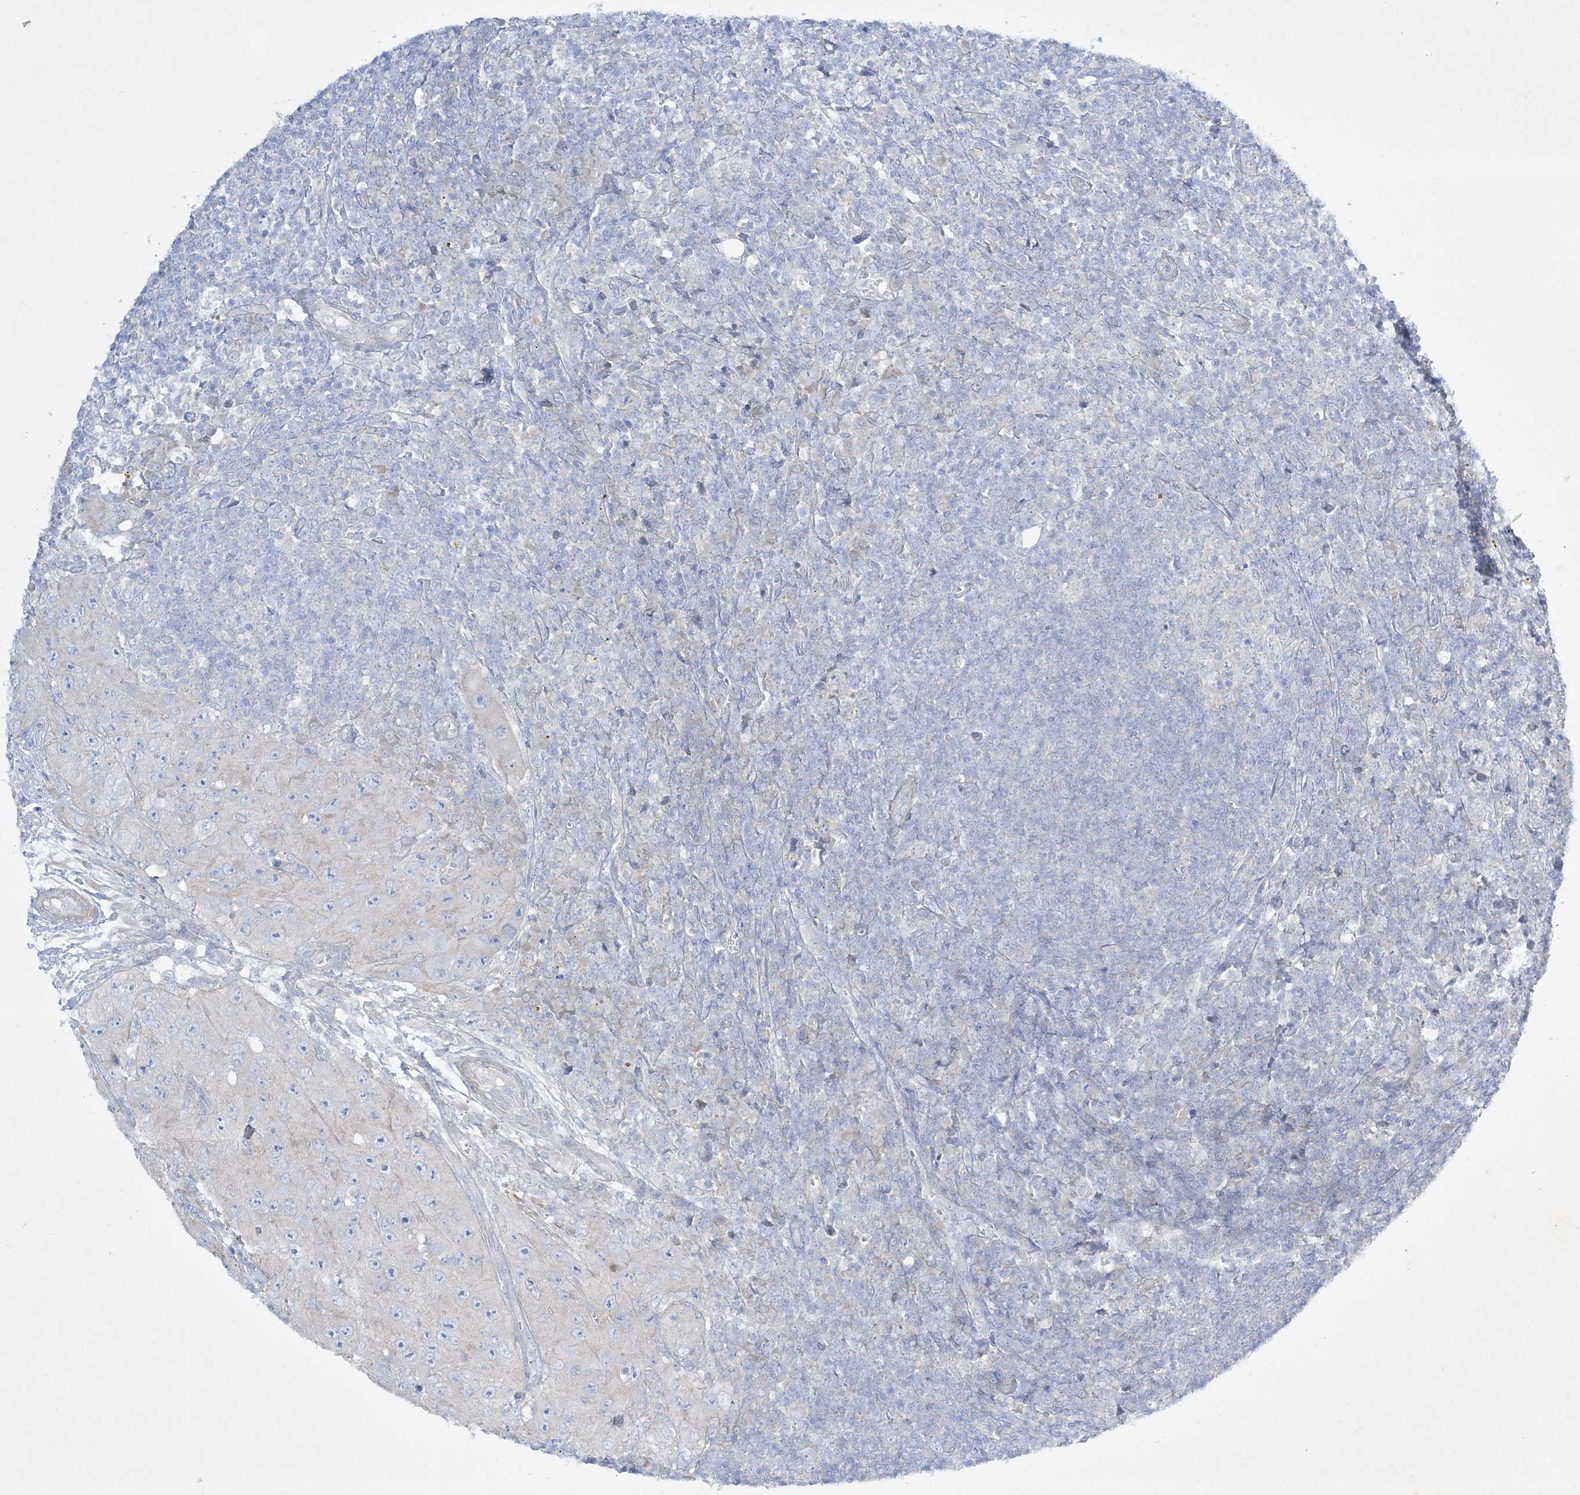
{"staining": {"intensity": "negative", "quantity": "none", "location": "none"}, "tissue": "lymph node", "cell_type": "Germinal center cells", "image_type": "normal", "snomed": [{"axis": "morphology", "description": "Normal tissue, NOS"}, {"axis": "morphology", "description": "Squamous cell carcinoma, metastatic, NOS"}, {"axis": "topography", "description": "Lymph node"}], "caption": "Normal lymph node was stained to show a protein in brown. There is no significant positivity in germinal center cells. Nuclei are stained in blue.", "gene": "FARSB", "patient": {"sex": "male", "age": 73}}